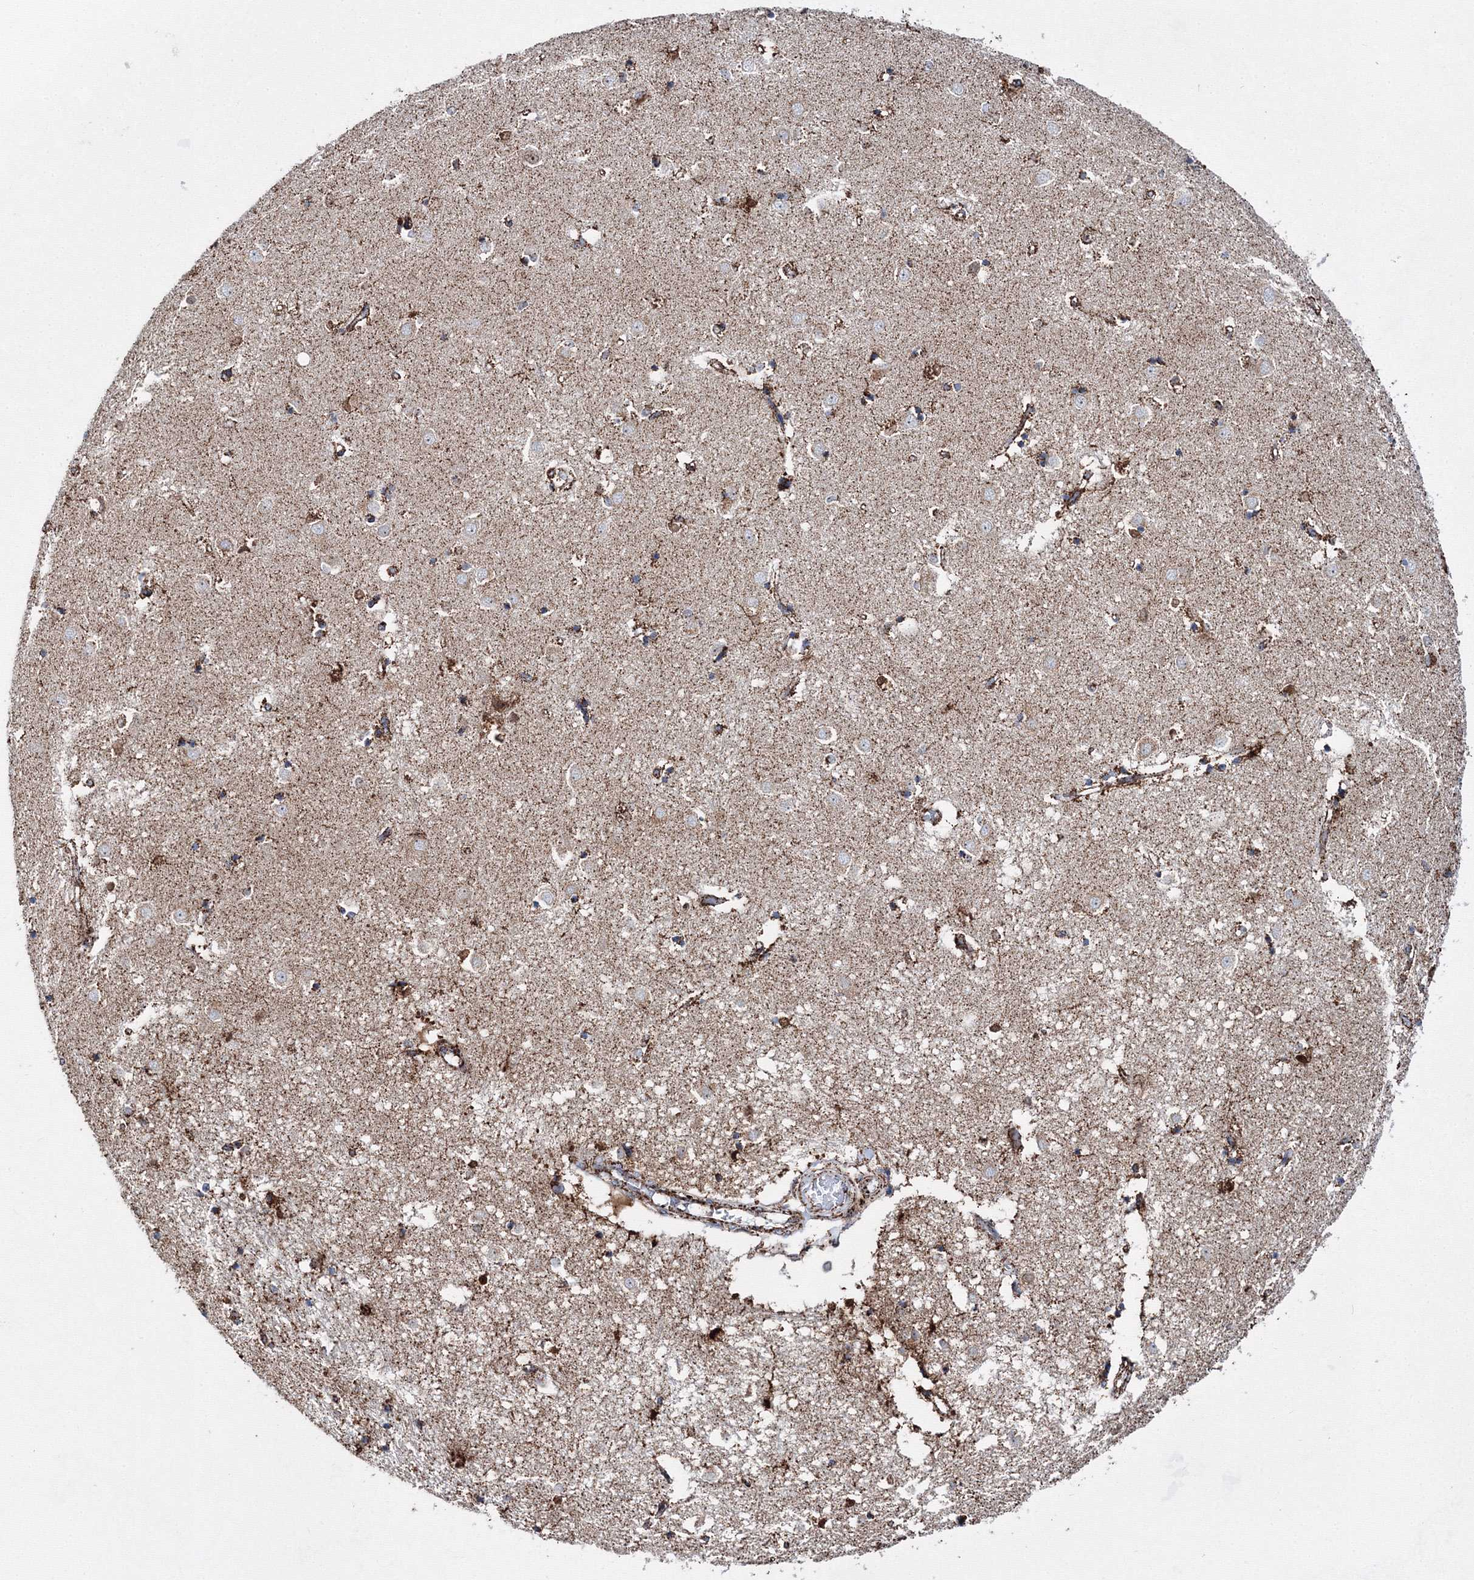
{"staining": {"intensity": "strong", "quantity": "25%-75%", "location": "cytoplasmic/membranous"}, "tissue": "caudate", "cell_type": "Glial cells", "image_type": "normal", "snomed": [{"axis": "morphology", "description": "Normal tissue, NOS"}, {"axis": "topography", "description": "Lateral ventricle wall"}], "caption": "Immunohistochemical staining of normal caudate reveals high levels of strong cytoplasmic/membranous positivity in approximately 25%-75% of glial cells.", "gene": "HADHB", "patient": {"sex": "male", "age": 45}}